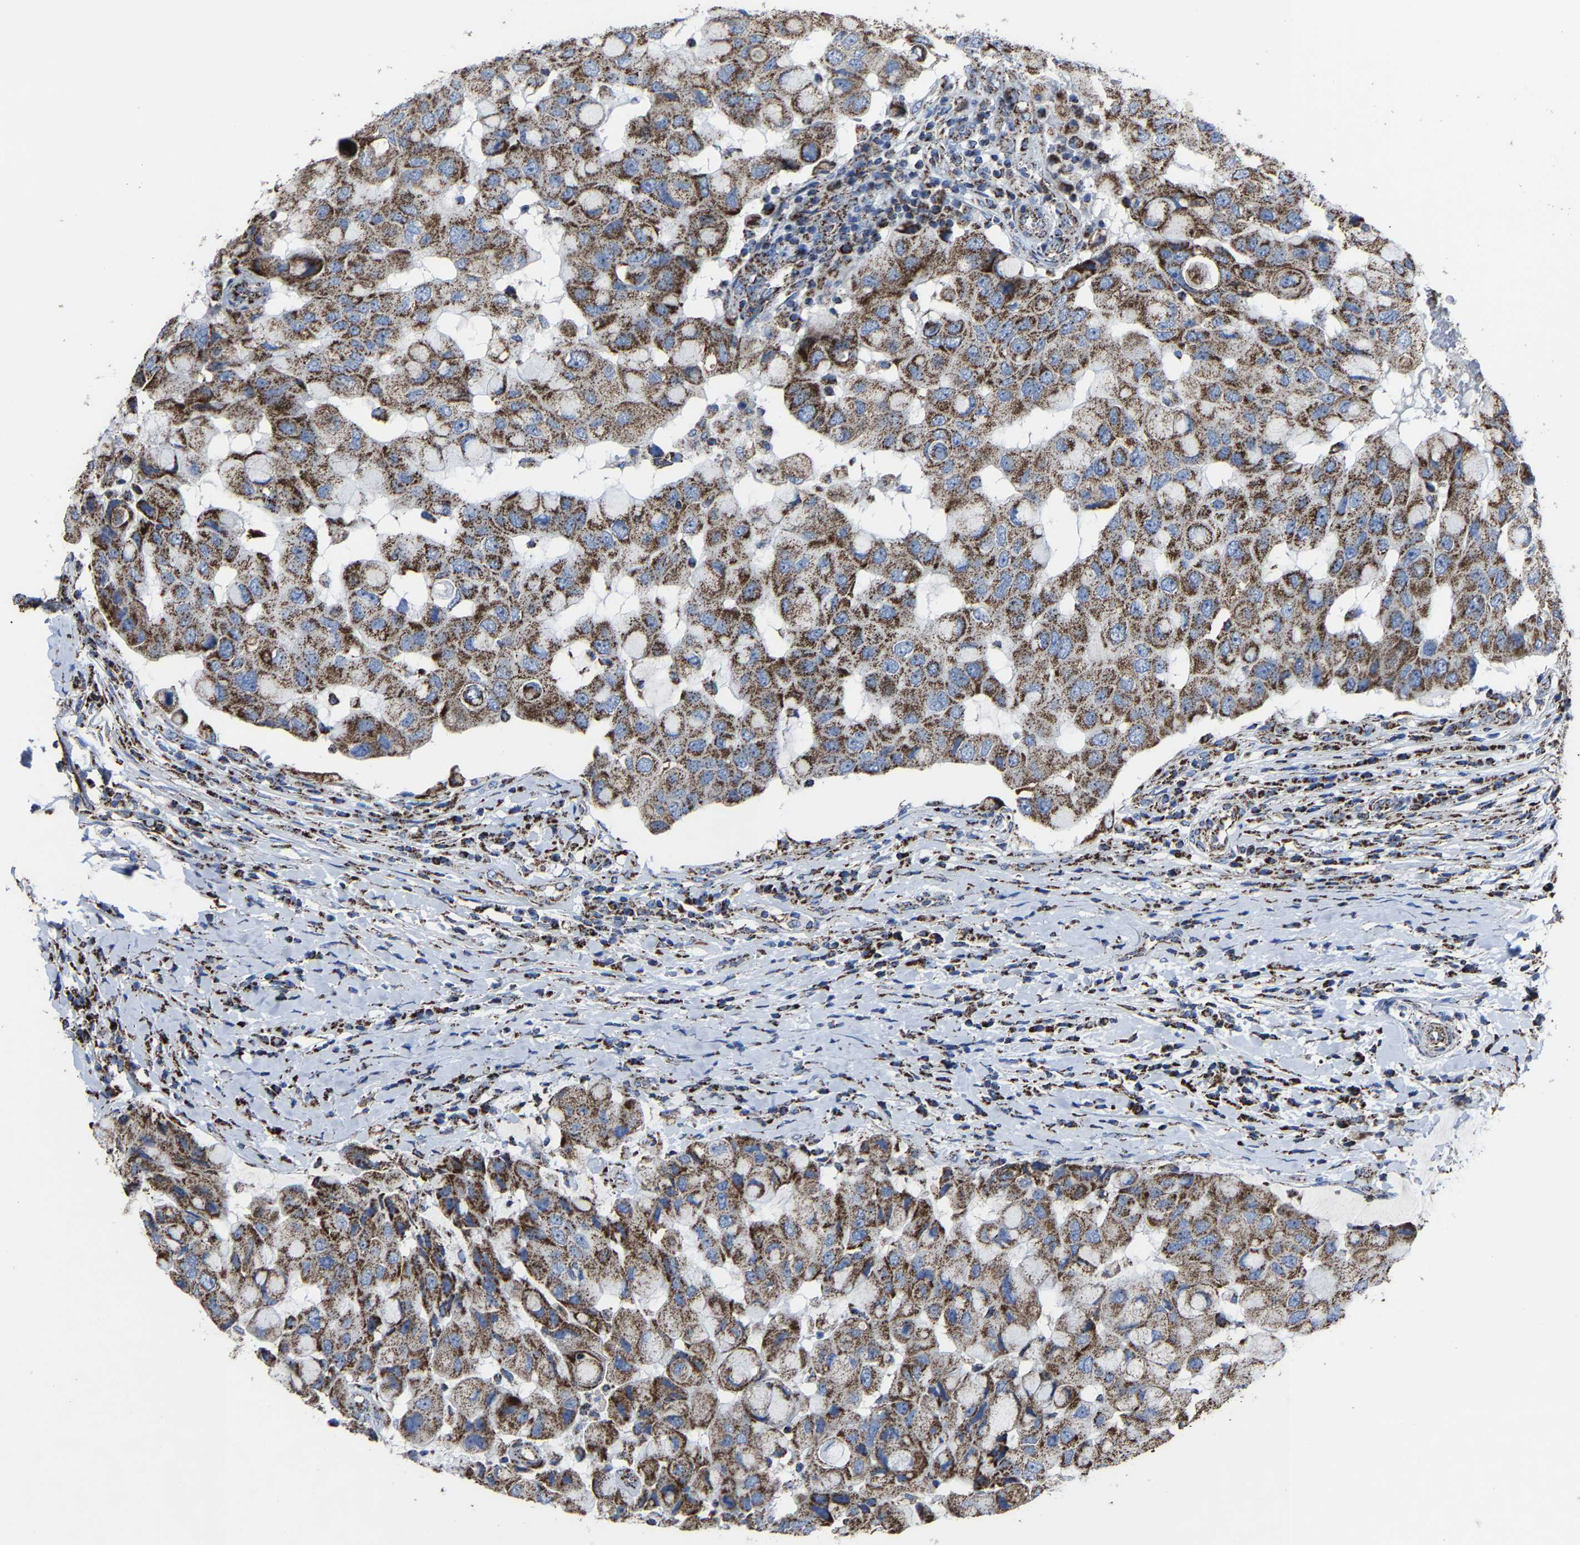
{"staining": {"intensity": "strong", "quantity": ">75%", "location": "cytoplasmic/membranous"}, "tissue": "breast cancer", "cell_type": "Tumor cells", "image_type": "cancer", "snomed": [{"axis": "morphology", "description": "Duct carcinoma"}, {"axis": "topography", "description": "Breast"}], "caption": "Immunohistochemistry histopathology image of human breast invasive ductal carcinoma stained for a protein (brown), which reveals high levels of strong cytoplasmic/membranous staining in about >75% of tumor cells.", "gene": "NDUFV3", "patient": {"sex": "female", "age": 27}}